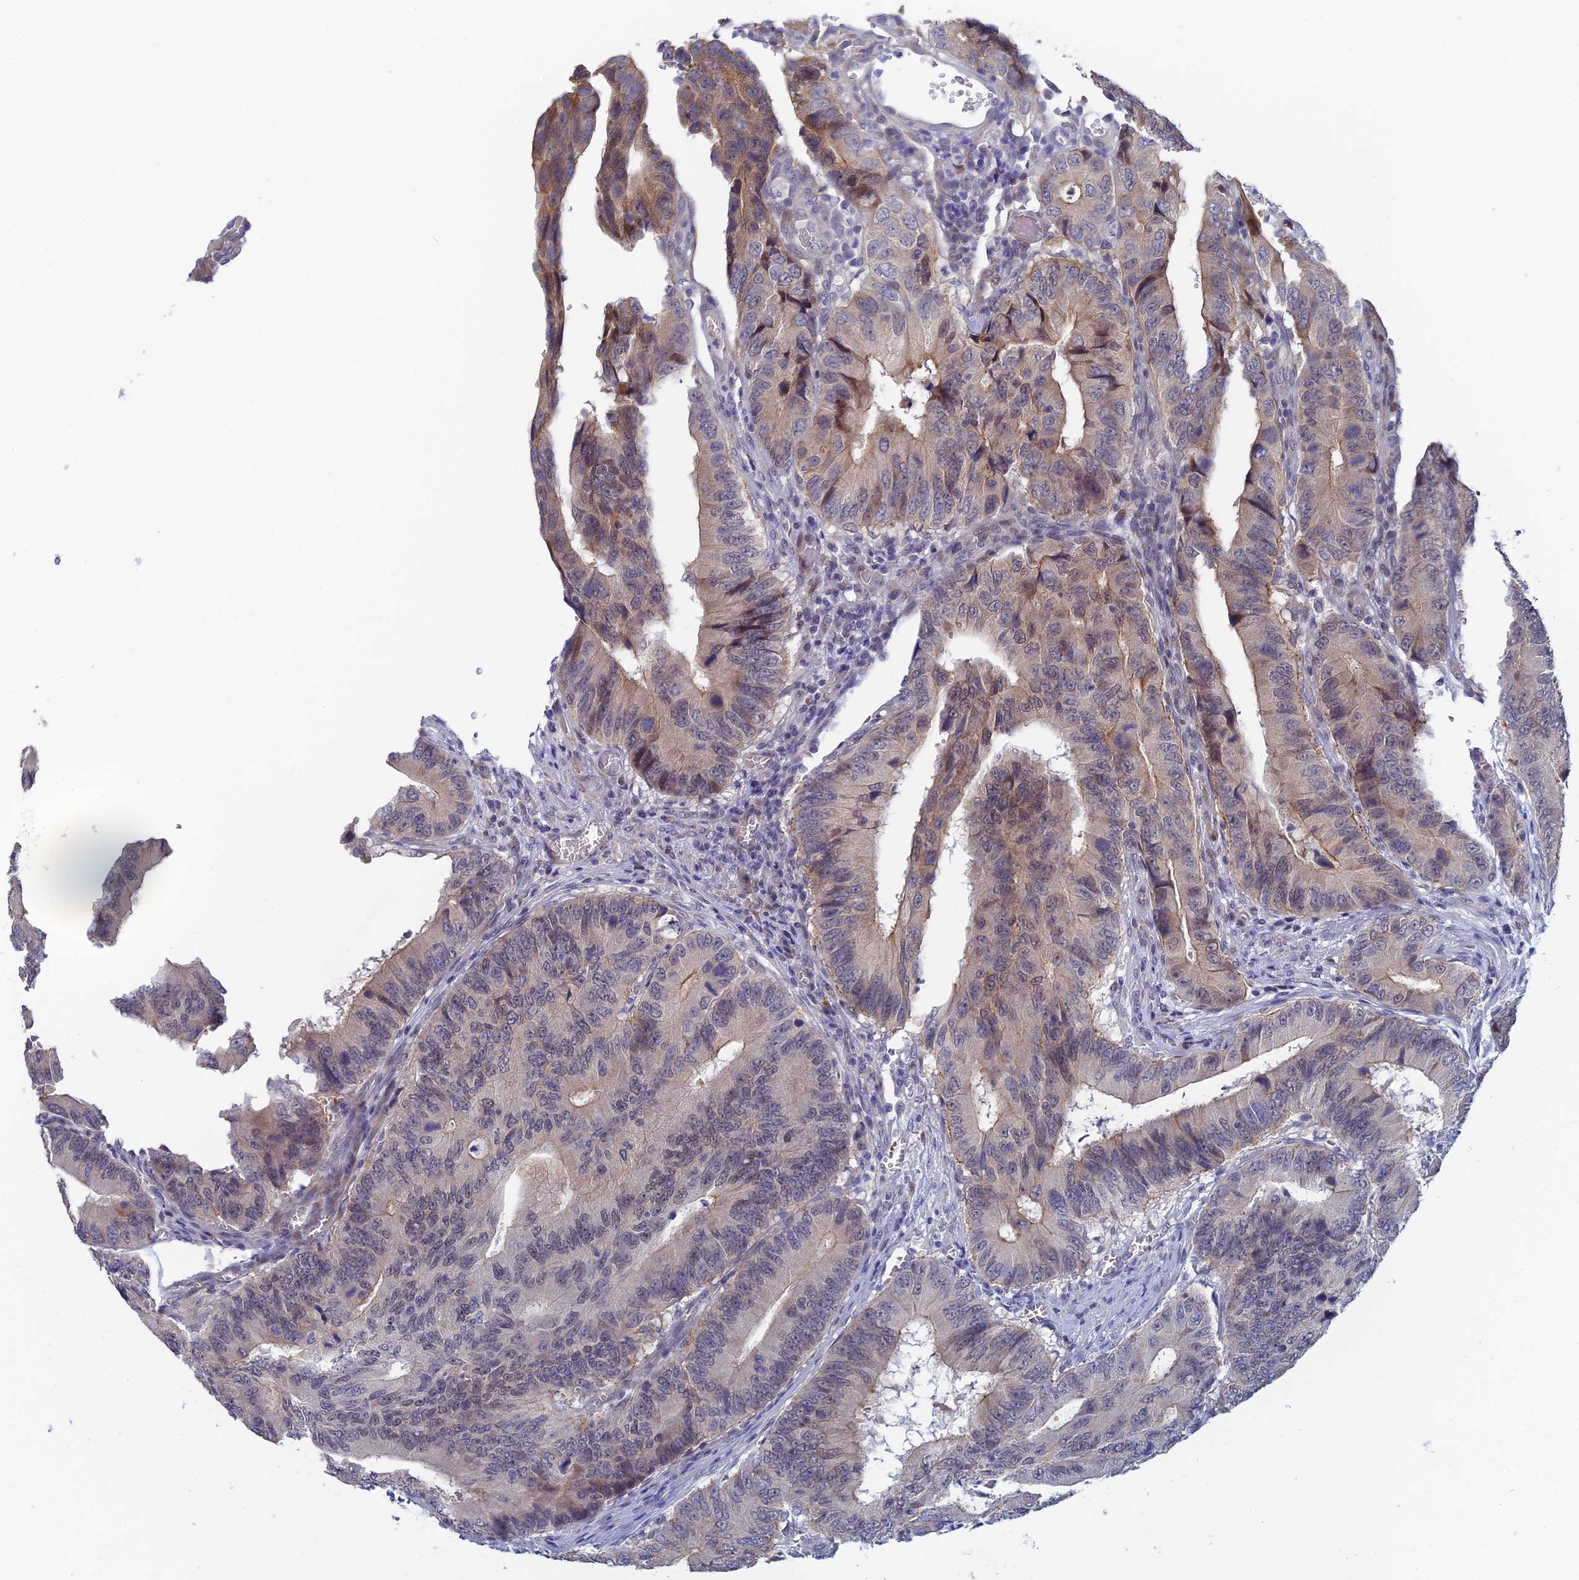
{"staining": {"intensity": "weak", "quantity": "<25%", "location": "cytoplasmic/membranous"}, "tissue": "colorectal cancer", "cell_type": "Tumor cells", "image_type": "cancer", "snomed": [{"axis": "morphology", "description": "Adenocarcinoma, NOS"}, {"axis": "topography", "description": "Colon"}], "caption": "This is an immunohistochemistry (IHC) image of colorectal adenocarcinoma. There is no staining in tumor cells.", "gene": "GIPC1", "patient": {"sex": "male", "age": 85}}